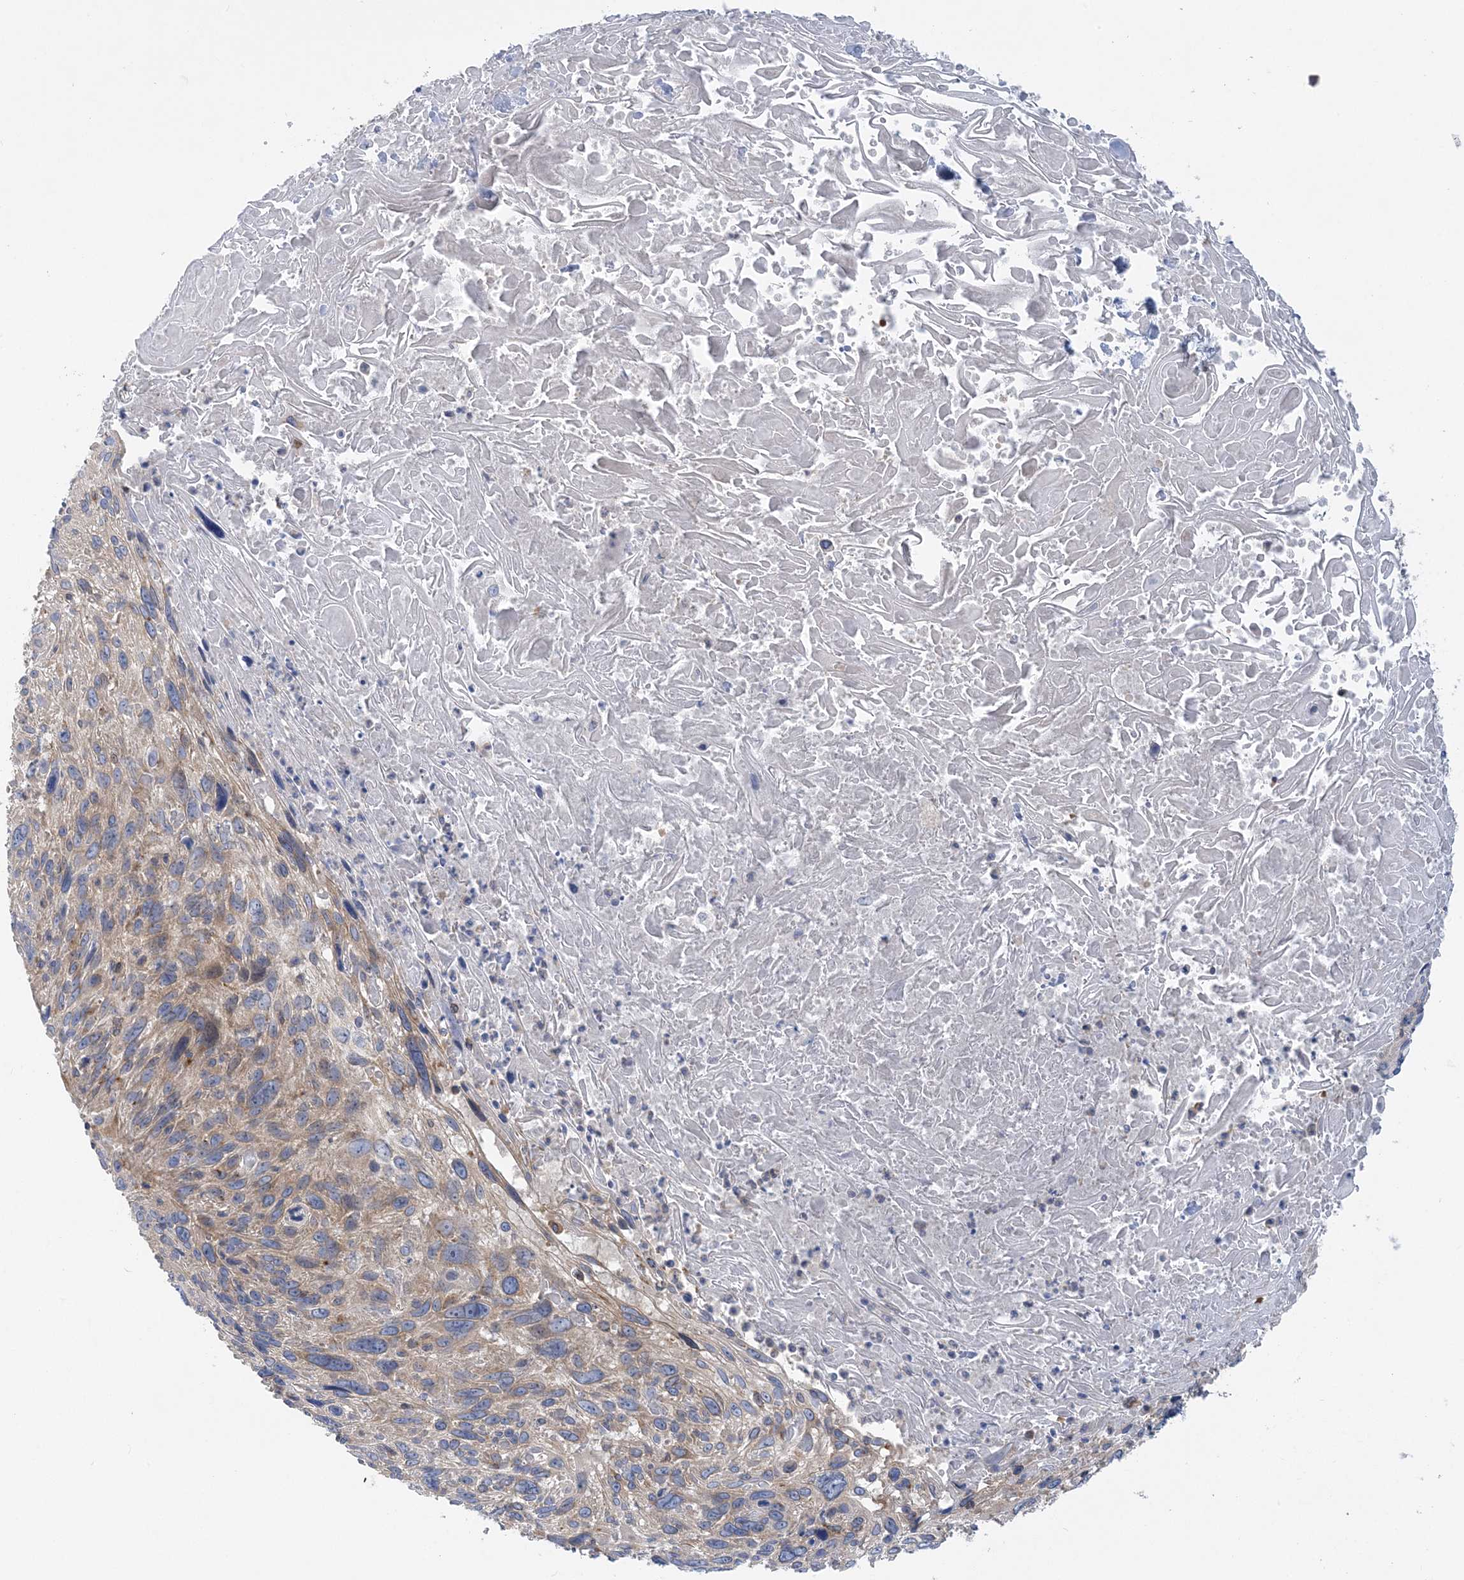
{"staining": {"intensity": "moderate", "quantity": "<25%", "location": "cytoplasmic/membranous"}, "tissue": "cervical cancer", "cell_type": "Tumor cells", "image_type": "cancer", "snomed": [{"axis": "morphology", "description": "Squamous cell carcinoma, NOS"}, {"axis": "topography", "description": "Cervix"}], "caption": "Cervical cancer stained for a protein reveals moderate cytoplasmic/membranous positivity in tumor cells. (Brightfield microscopy of DAB IHC at high magnification).", "gene": "FAM114A2", "patient": {"sex": "female", "age": 51}}